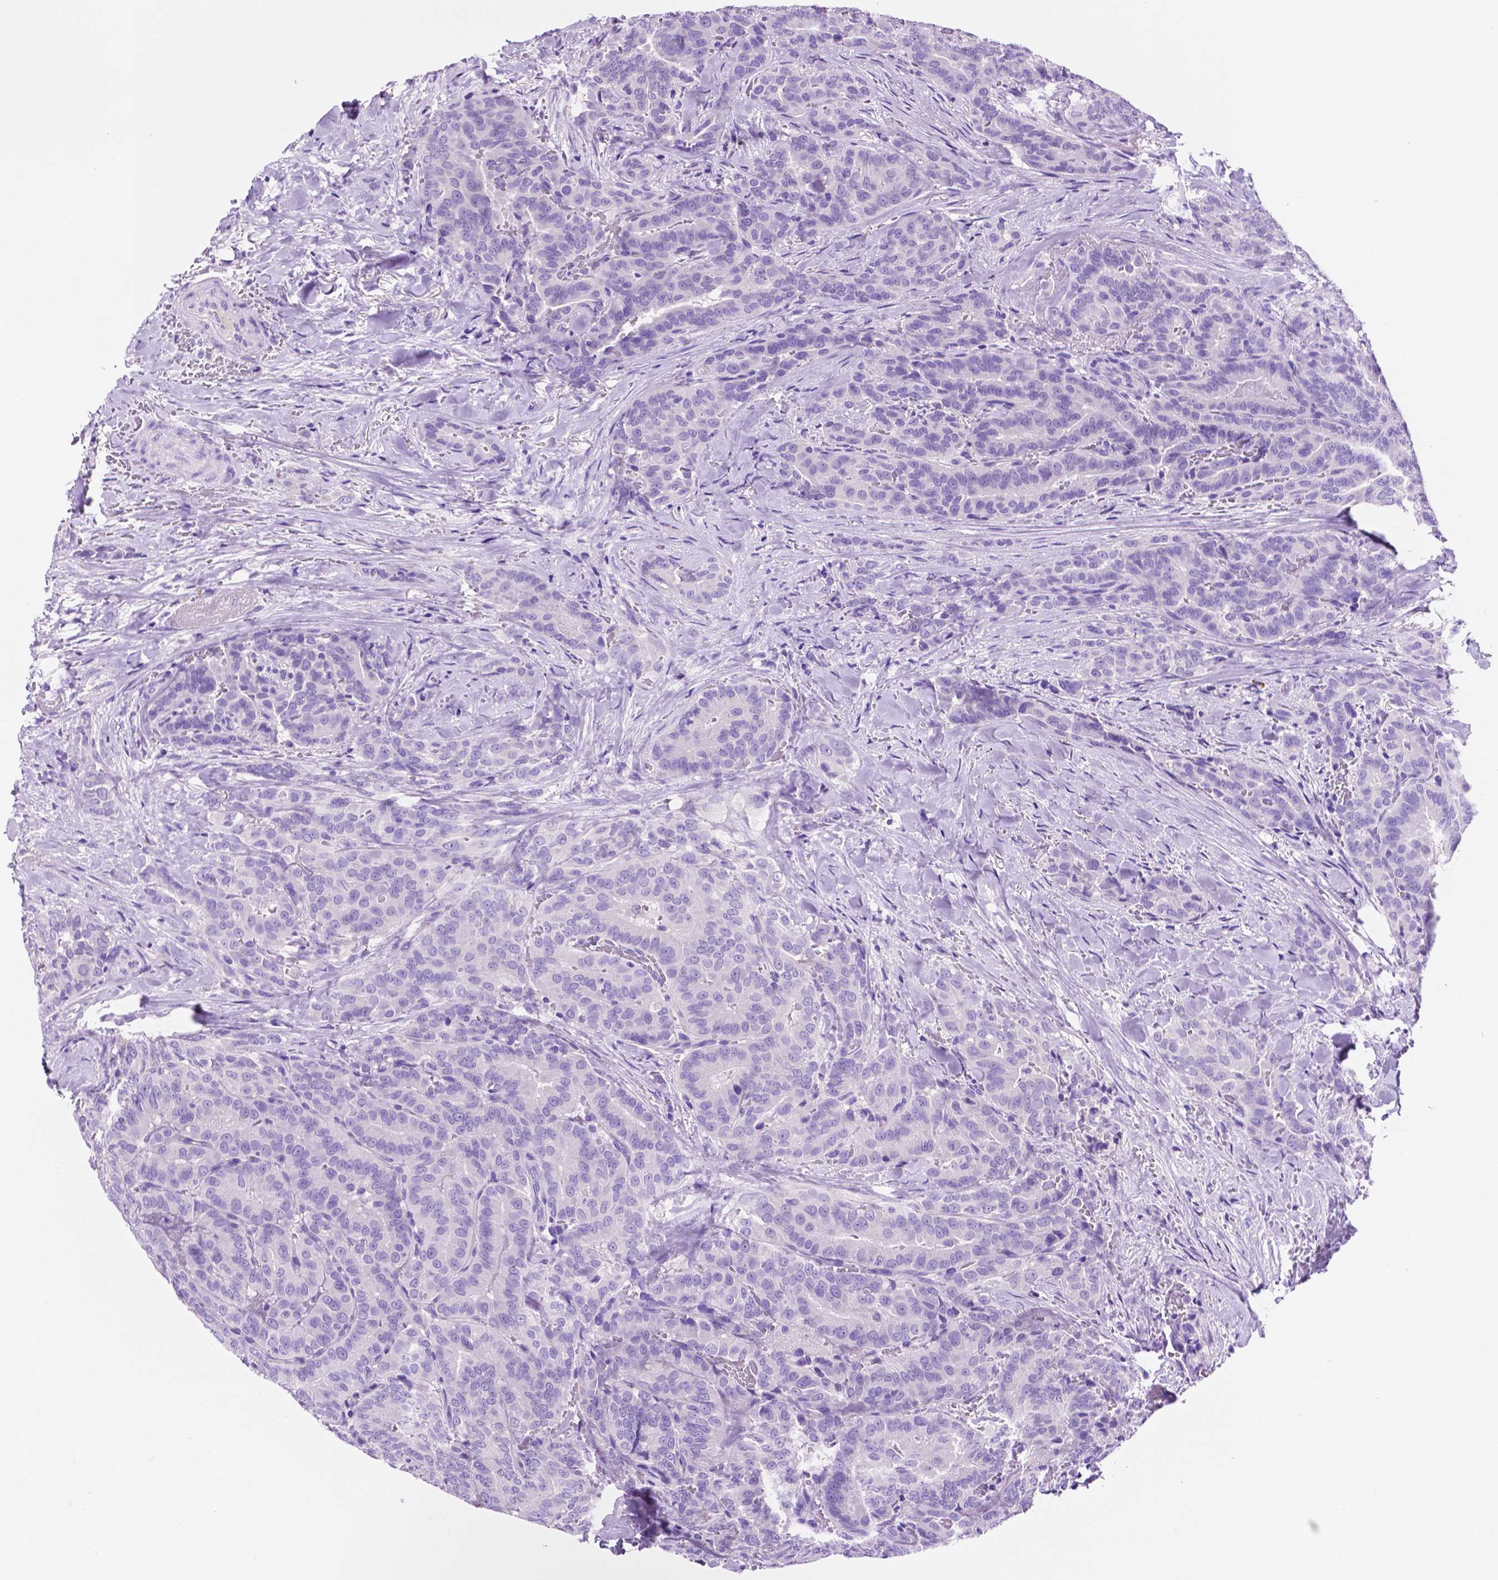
{"staining": {"intensity": "negative", "quantity": "none", "location": "none"}, "tissue": "thyroid cancer", "cell_type": "Tumor cells", "image_type": "cancer", "snomed": [{"axis": "morphology", "description": "Papillary adenocarcinoma, NOS"}, {"axis": "topography", "description": "Thyroid gland"}], "caption": "This is an IHC photomicrograph of thyroid papillary adenocarcinoma. There is no staining in tumor cells.", "gene": "FOXB2", "patient": {"sex": "male", "age": 61}}